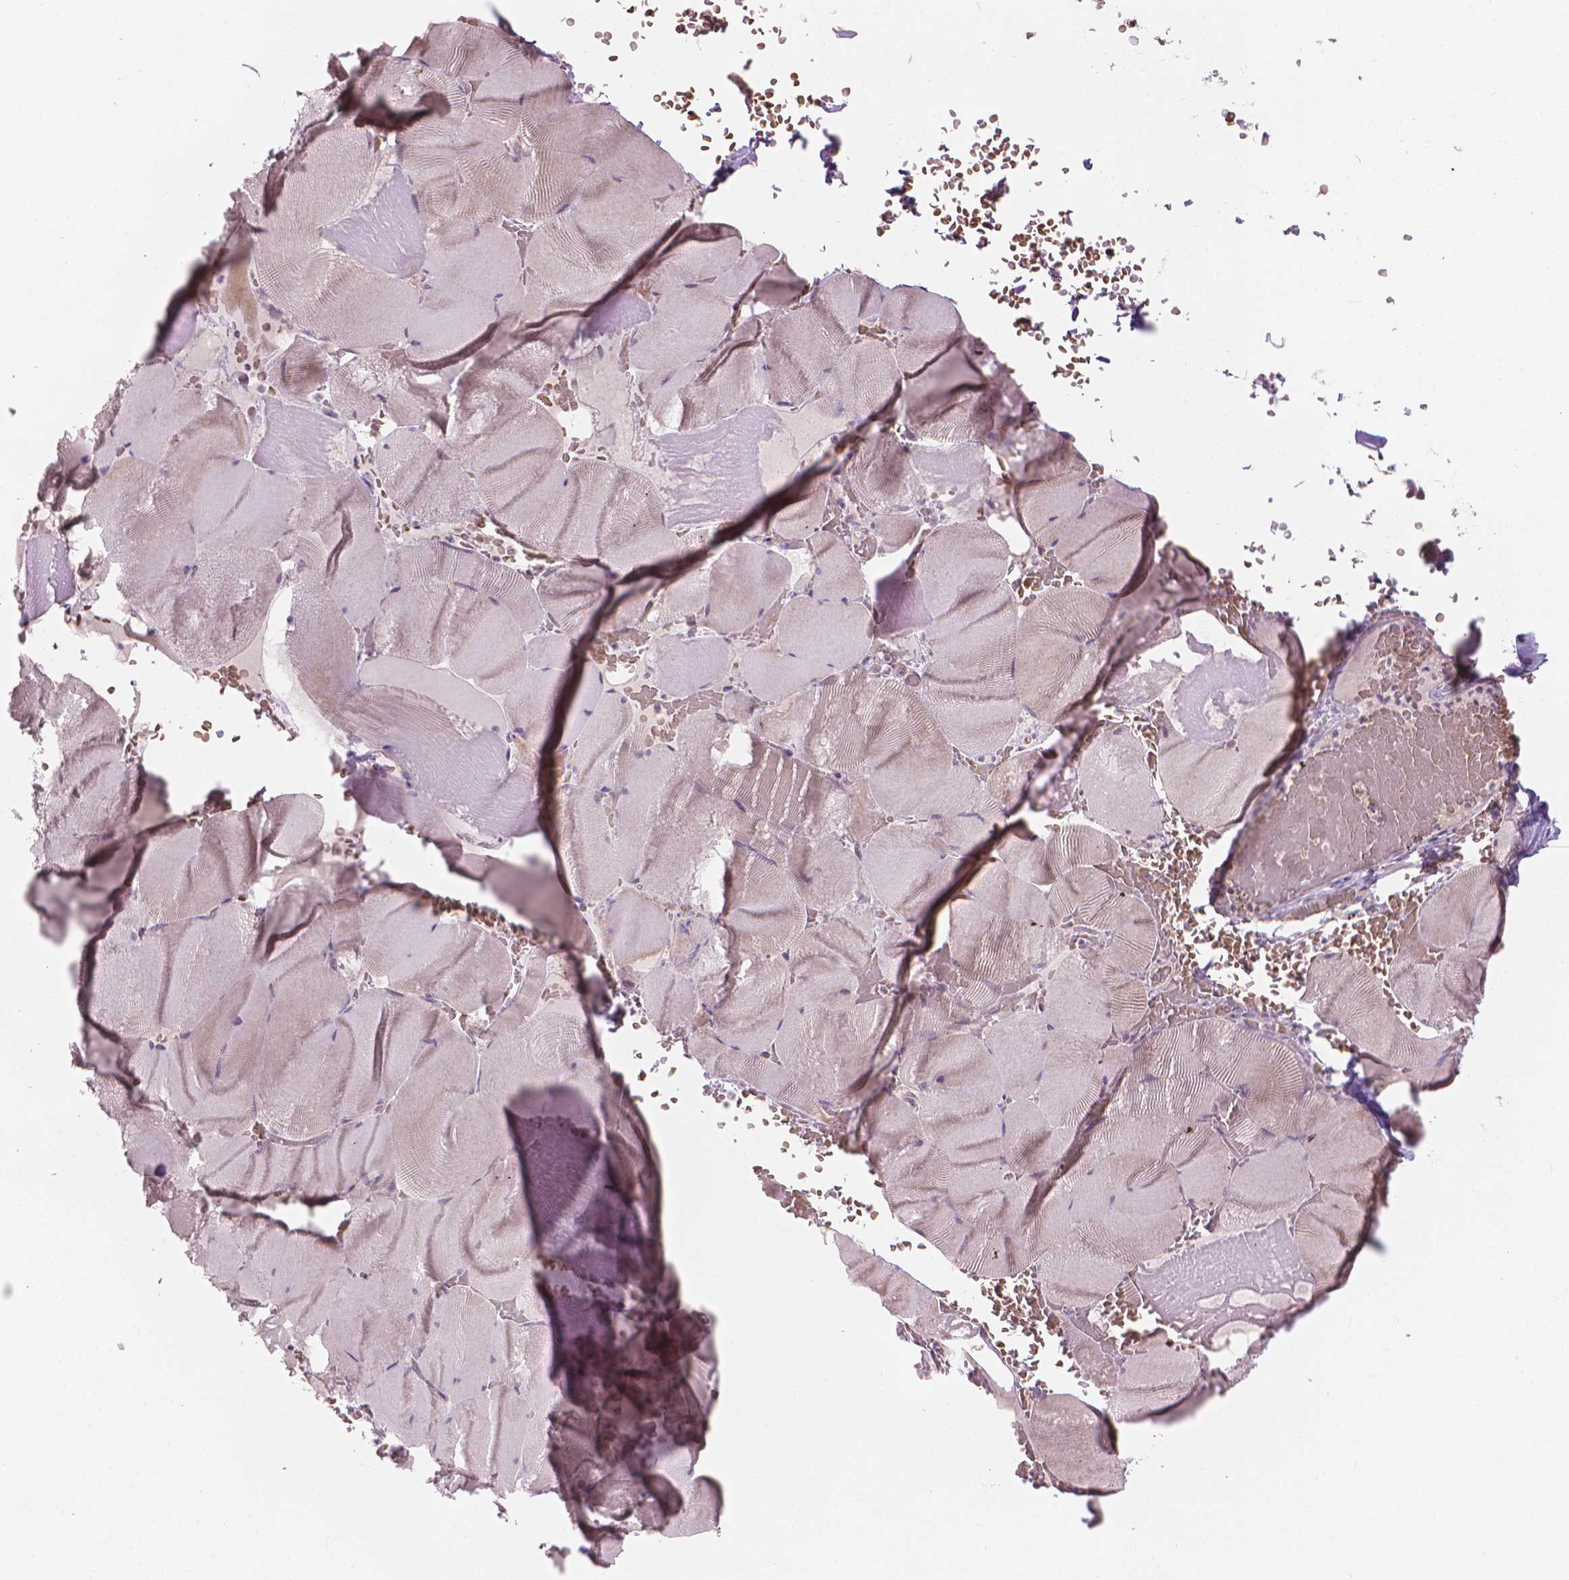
{"staining": {"intensity": "weak", "quantity": "25%-75%", "location": "cytoplasmic/membranous"}, "tissue": "skeletal muscle", "cell_type": "Myocytes", "image_type": "normal", "snomed": [{"axis": "morphology", "description": "Normal tissue, NOS"}, {"axis": "topography", "description": "Skeletal muscle"}], "caption": "DAB immunohistochemical staining of benign human skeletal muscle demonstrates weak cytoplasmic/membranous protein positivity in about 25%-75% of myocytes. (Brightfield microscopy of DAB IHC at high magnification).", "gene": "IFFO1", "patient": {"sex": "male", "age": 56}}